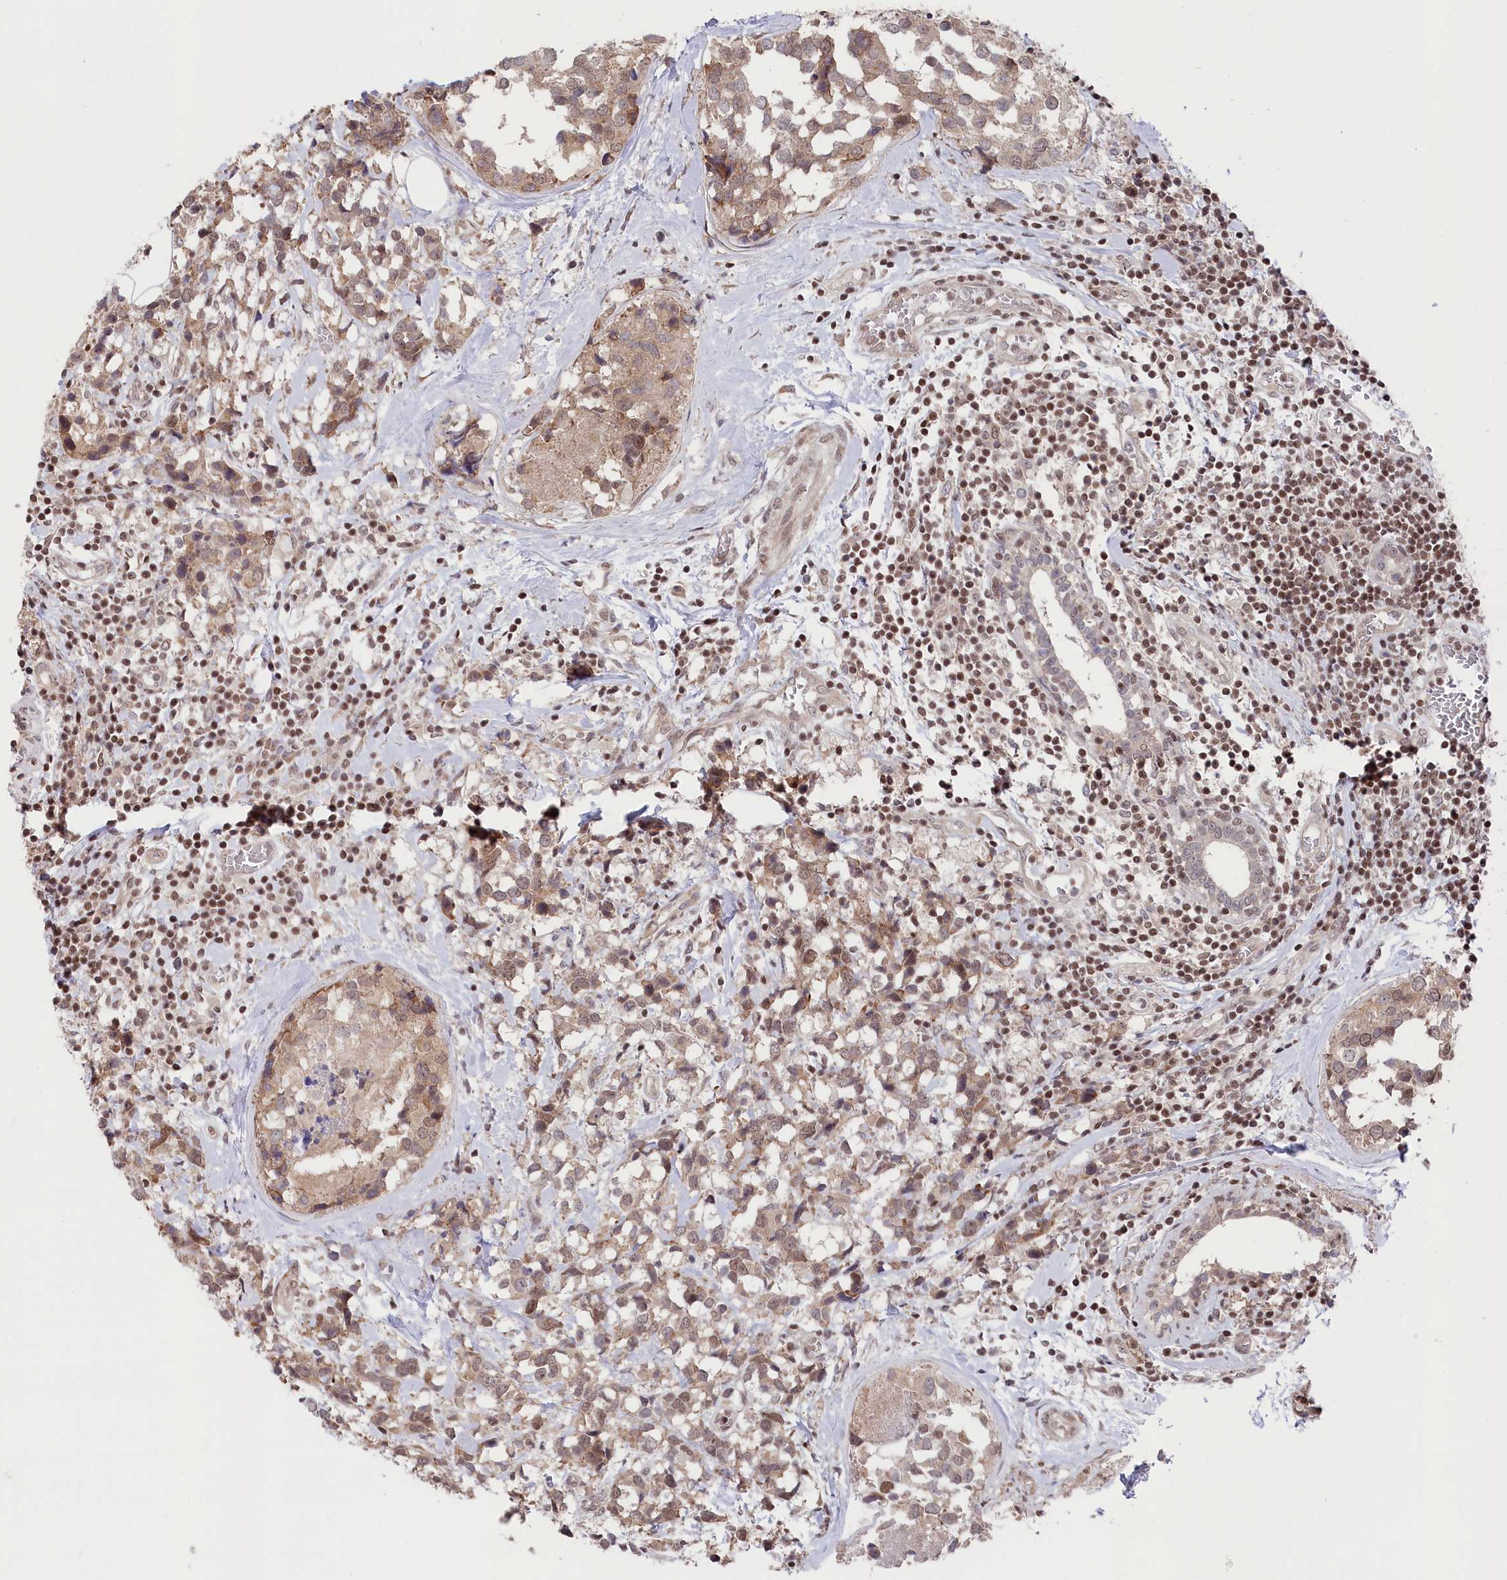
{"staining": {"intensity": "weak", "quantity": ">75%", "location": "cytoplasmic/membranous,nuclear"}, "tissue": "breast cancer", "cell_type": "Tumor cells", "image_type": "cancer", "snomed": [{"axis": "morphology", "description": "Lobular carcinoma"}, {"axis": "topography", "description": "Breast"}], "caption": "This is a micrograph of immunohistochemistry staining of breast cancer (lobular carcinoma), which shows weak positivity in the cytoplasmic/membranous and nuclear of tumor cells.", "gene": "CGGBP1", "patient": {"sex": "female", "age": 59}}